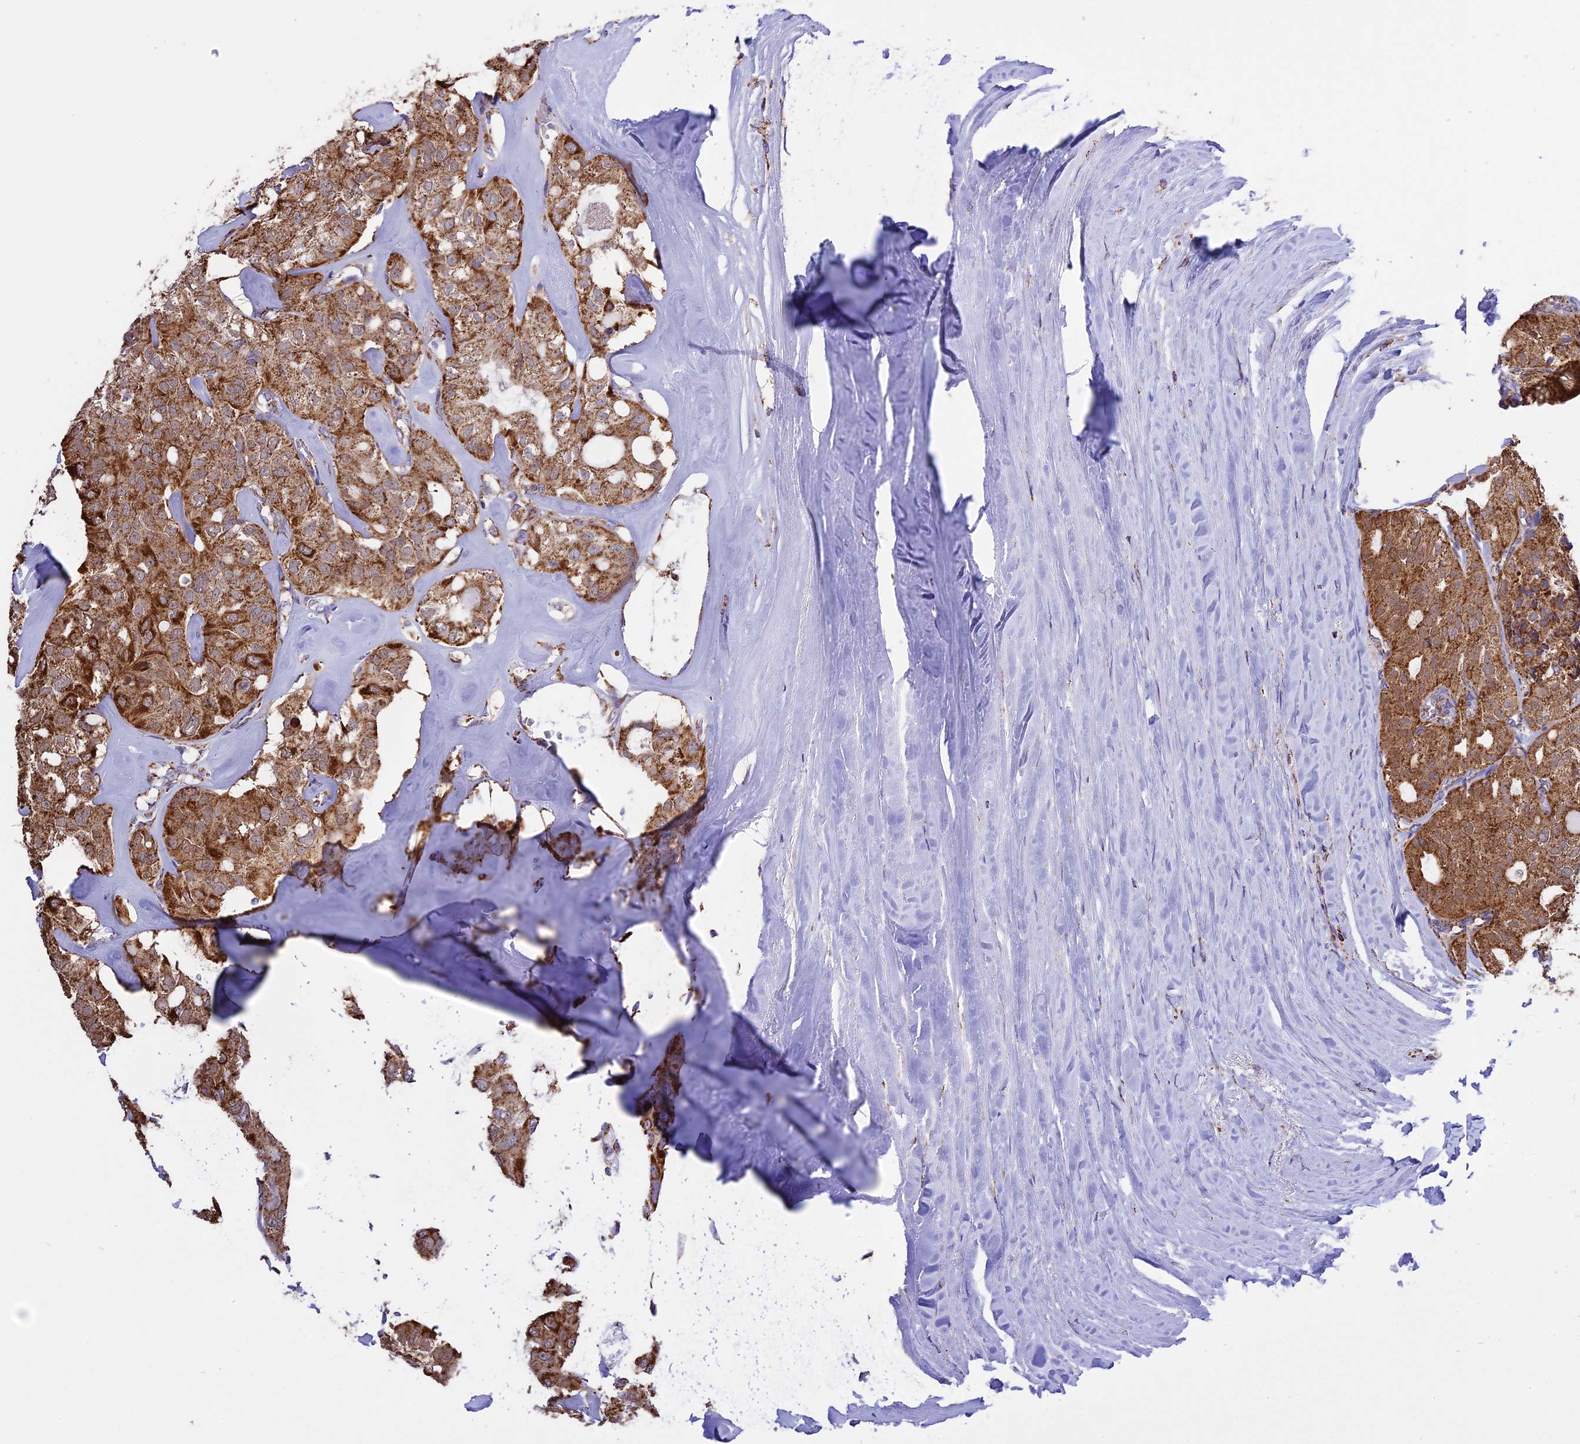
{"staining": {"intensity": "moderate", "quantity": ">75%", "location": "cytoplasmic/membranous"}, "tissue": "thyroid cancer", "cell_type": "Tumor cells", "image_type": "cancer", "snomed": [{"axis": "morphology", "description": "Follicular adenoma carcinoma, NOS"}, {"axis": "topography", "description": "Thyroid gland"}], "caption": "Immunohistochemical staining of human thyroid cancer reveals medium levels of moderate cytoplasmic/membranous protein staining in about >75% of tumor cells.", "gene": "TTC4", "patient": {"sex": "male", "age": 75}}